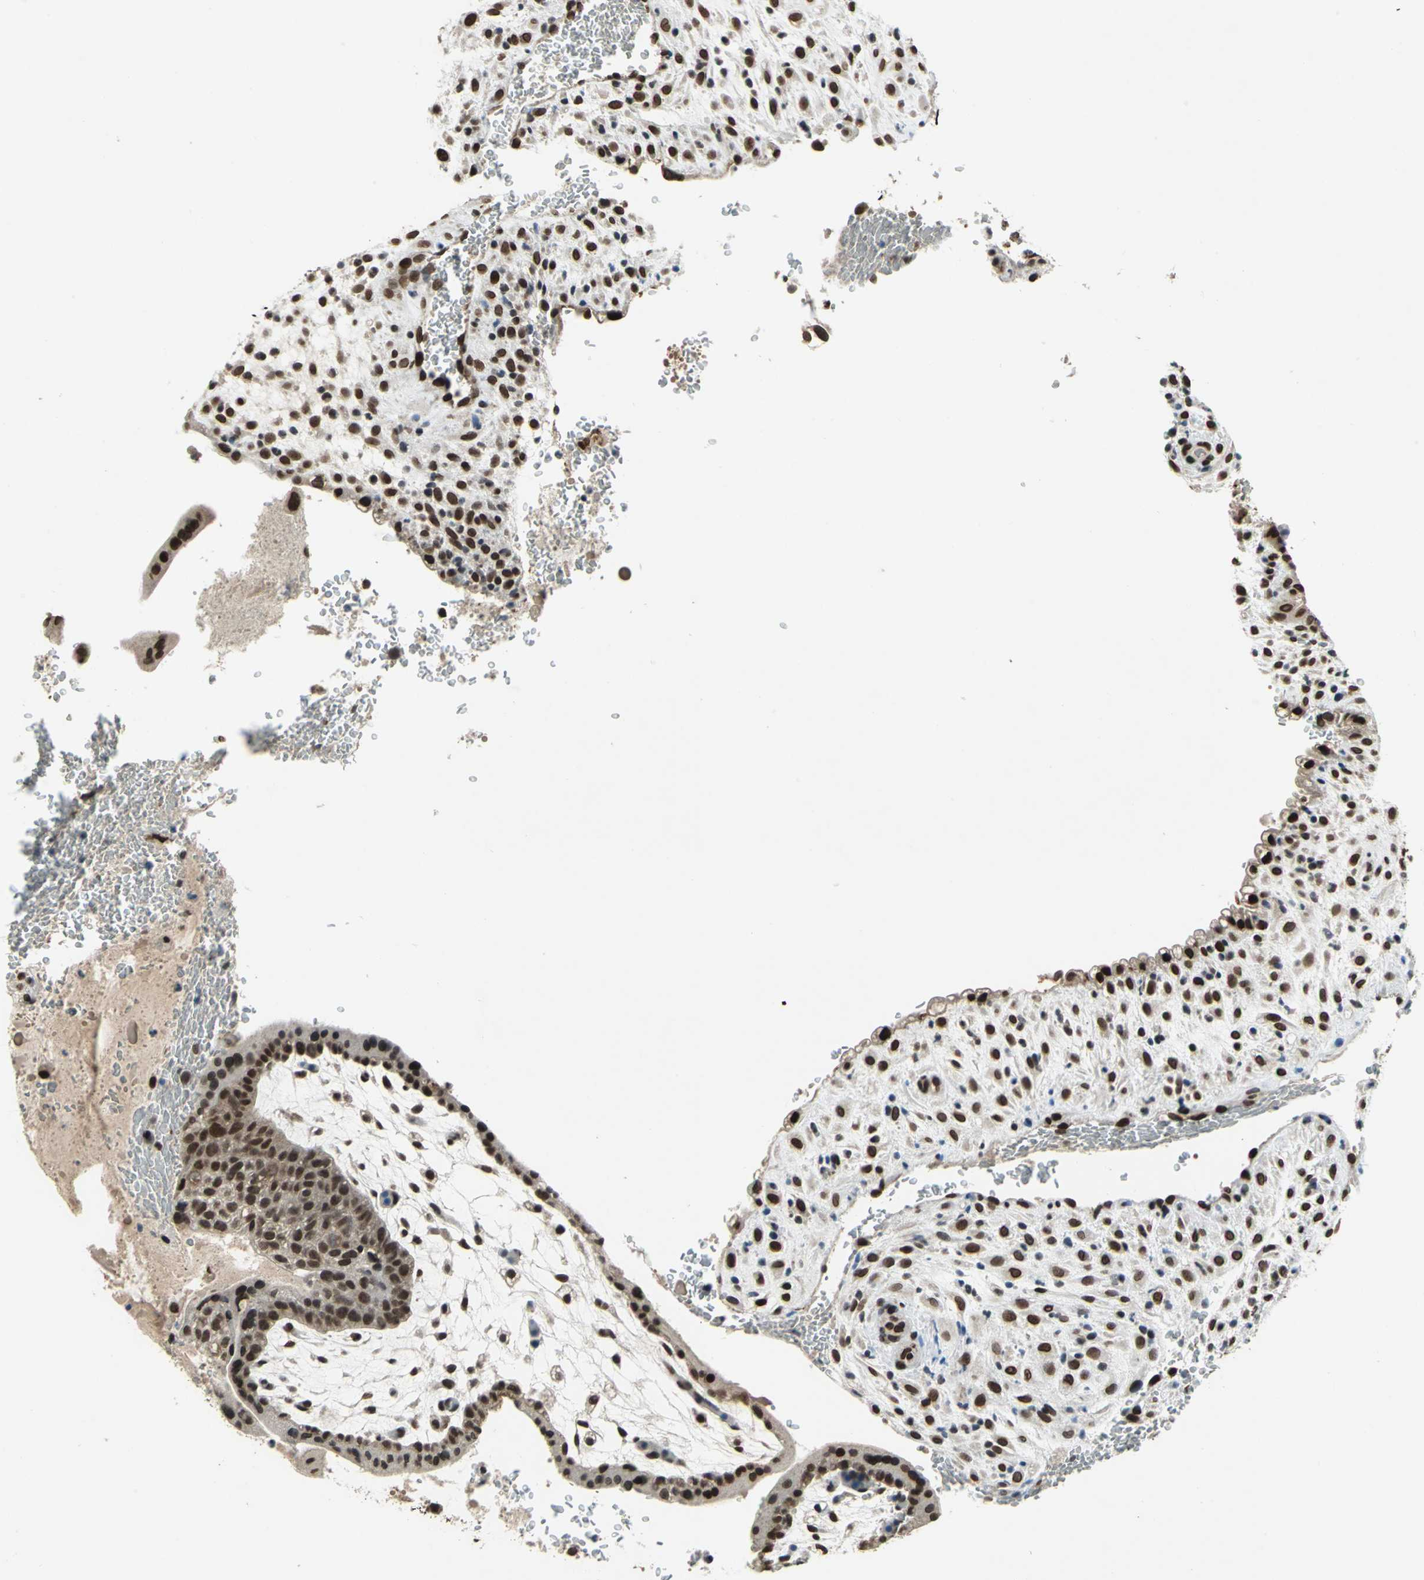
{"staining": {"intensity": "strong", "quantity": ">75%", "location": "cytoplasmic/membranous,nuclear"}, "tissue": "placenta", "cell_type": "Decidual cells", "image_type": "normal", "snomed": [{"axis": "morphology", "description": "Normal tissue, NOS"}, {"axis": "topography", "description": "Placenta"}], "caption": "Placenta stained for a protein shows strong cytoplasmic/membranous,nuclear positivity in decidual cells.", "gene": "ISY1", "patient": {"sex": "female", "age": 35}}